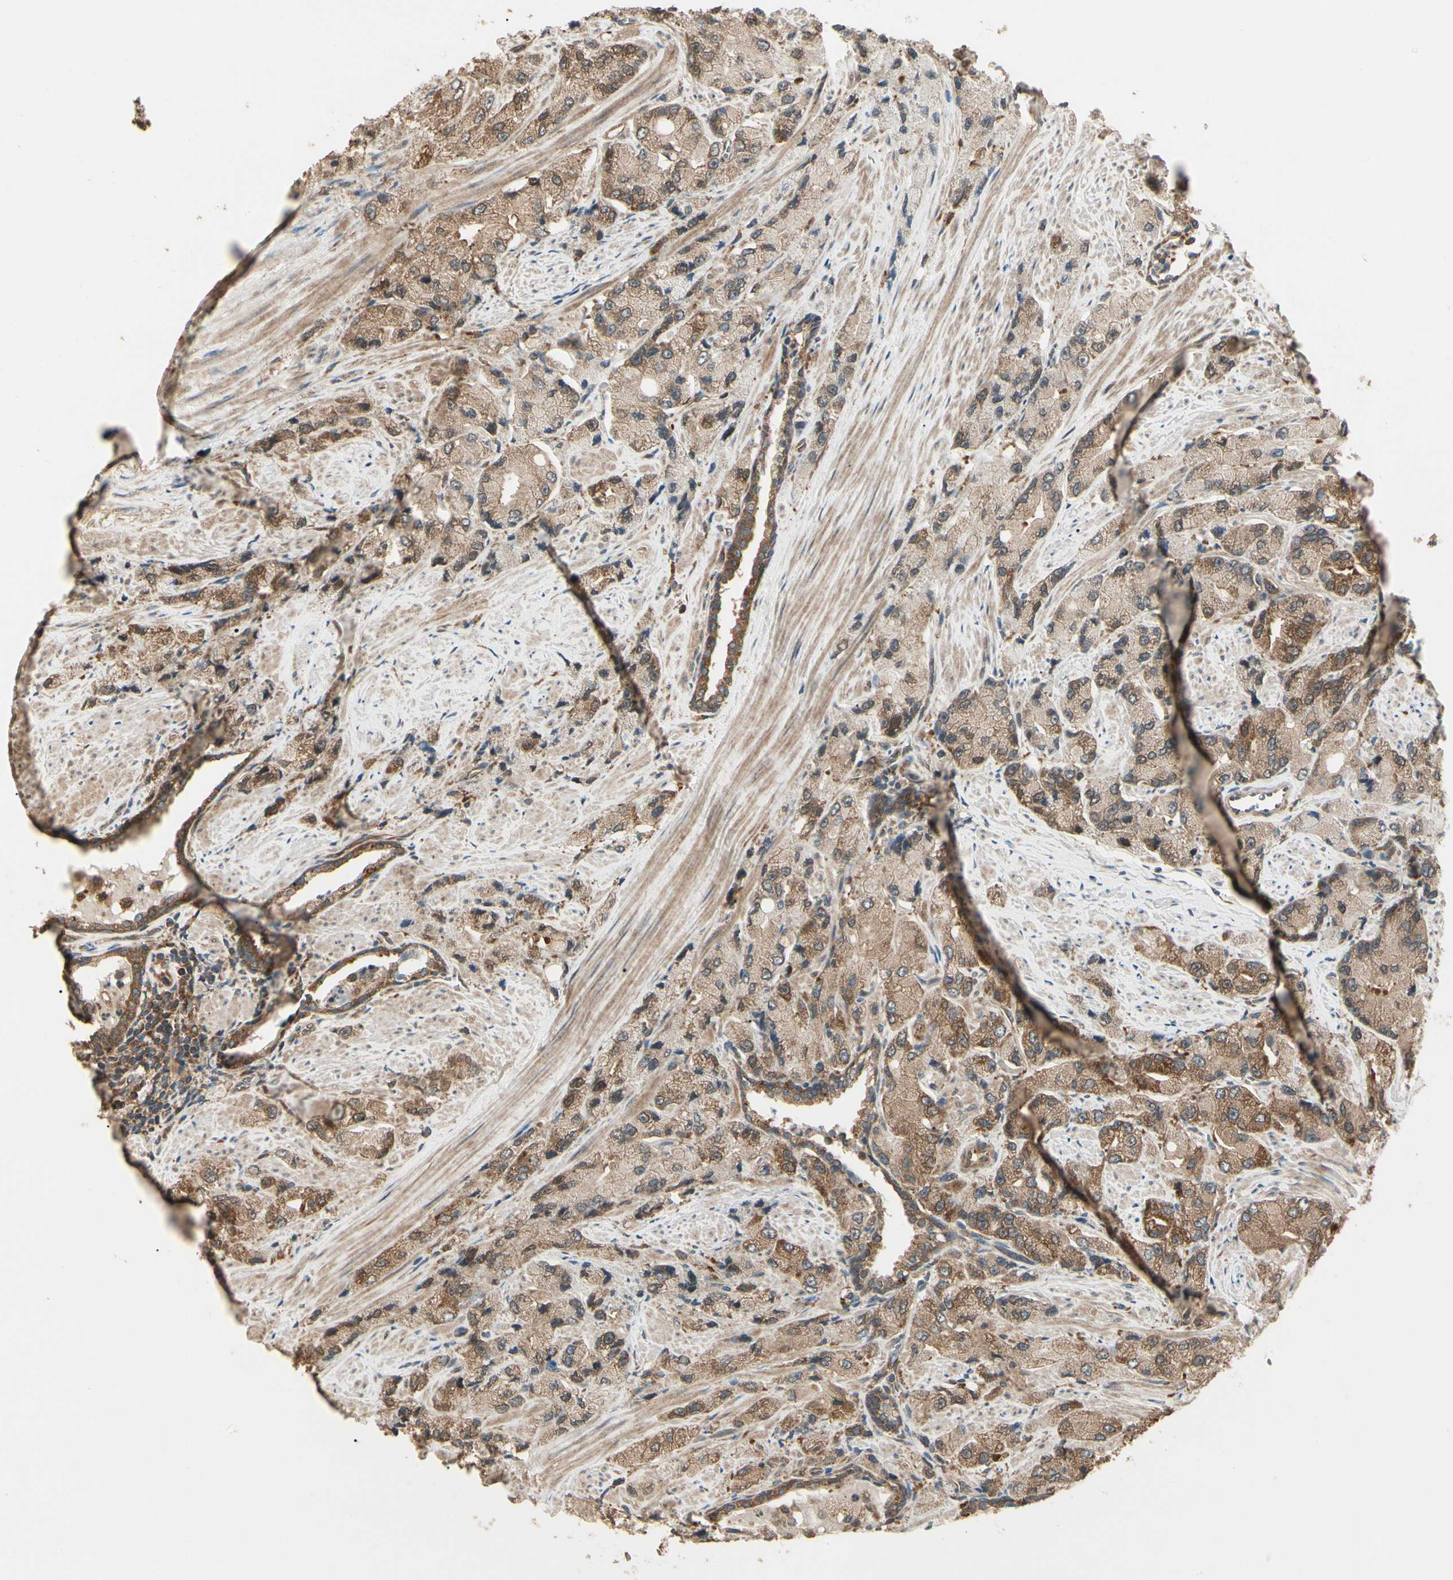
{"staining": {"intensity": "moderate", "quantity": ">75%", "location": "cytoplasmic/membranous"}, "tissue": "prostate cancer", "cell_type": "Tumor cells", "image_type": "cancer", "snomed": [{"axis": "morphology", "description": "Adenocarcinoma, High grade"}, {"axis": "topography", "description": "Prostate"}], "caption": "Protein analysis of adenocarcinoma (high-grade) (prostate) tissue reveals moderate cytoplasmic/membranous positivity in approximately >75% of tumor cells.", "gene": "CCT7", "patient": {"sex": "male", "age": 58}}